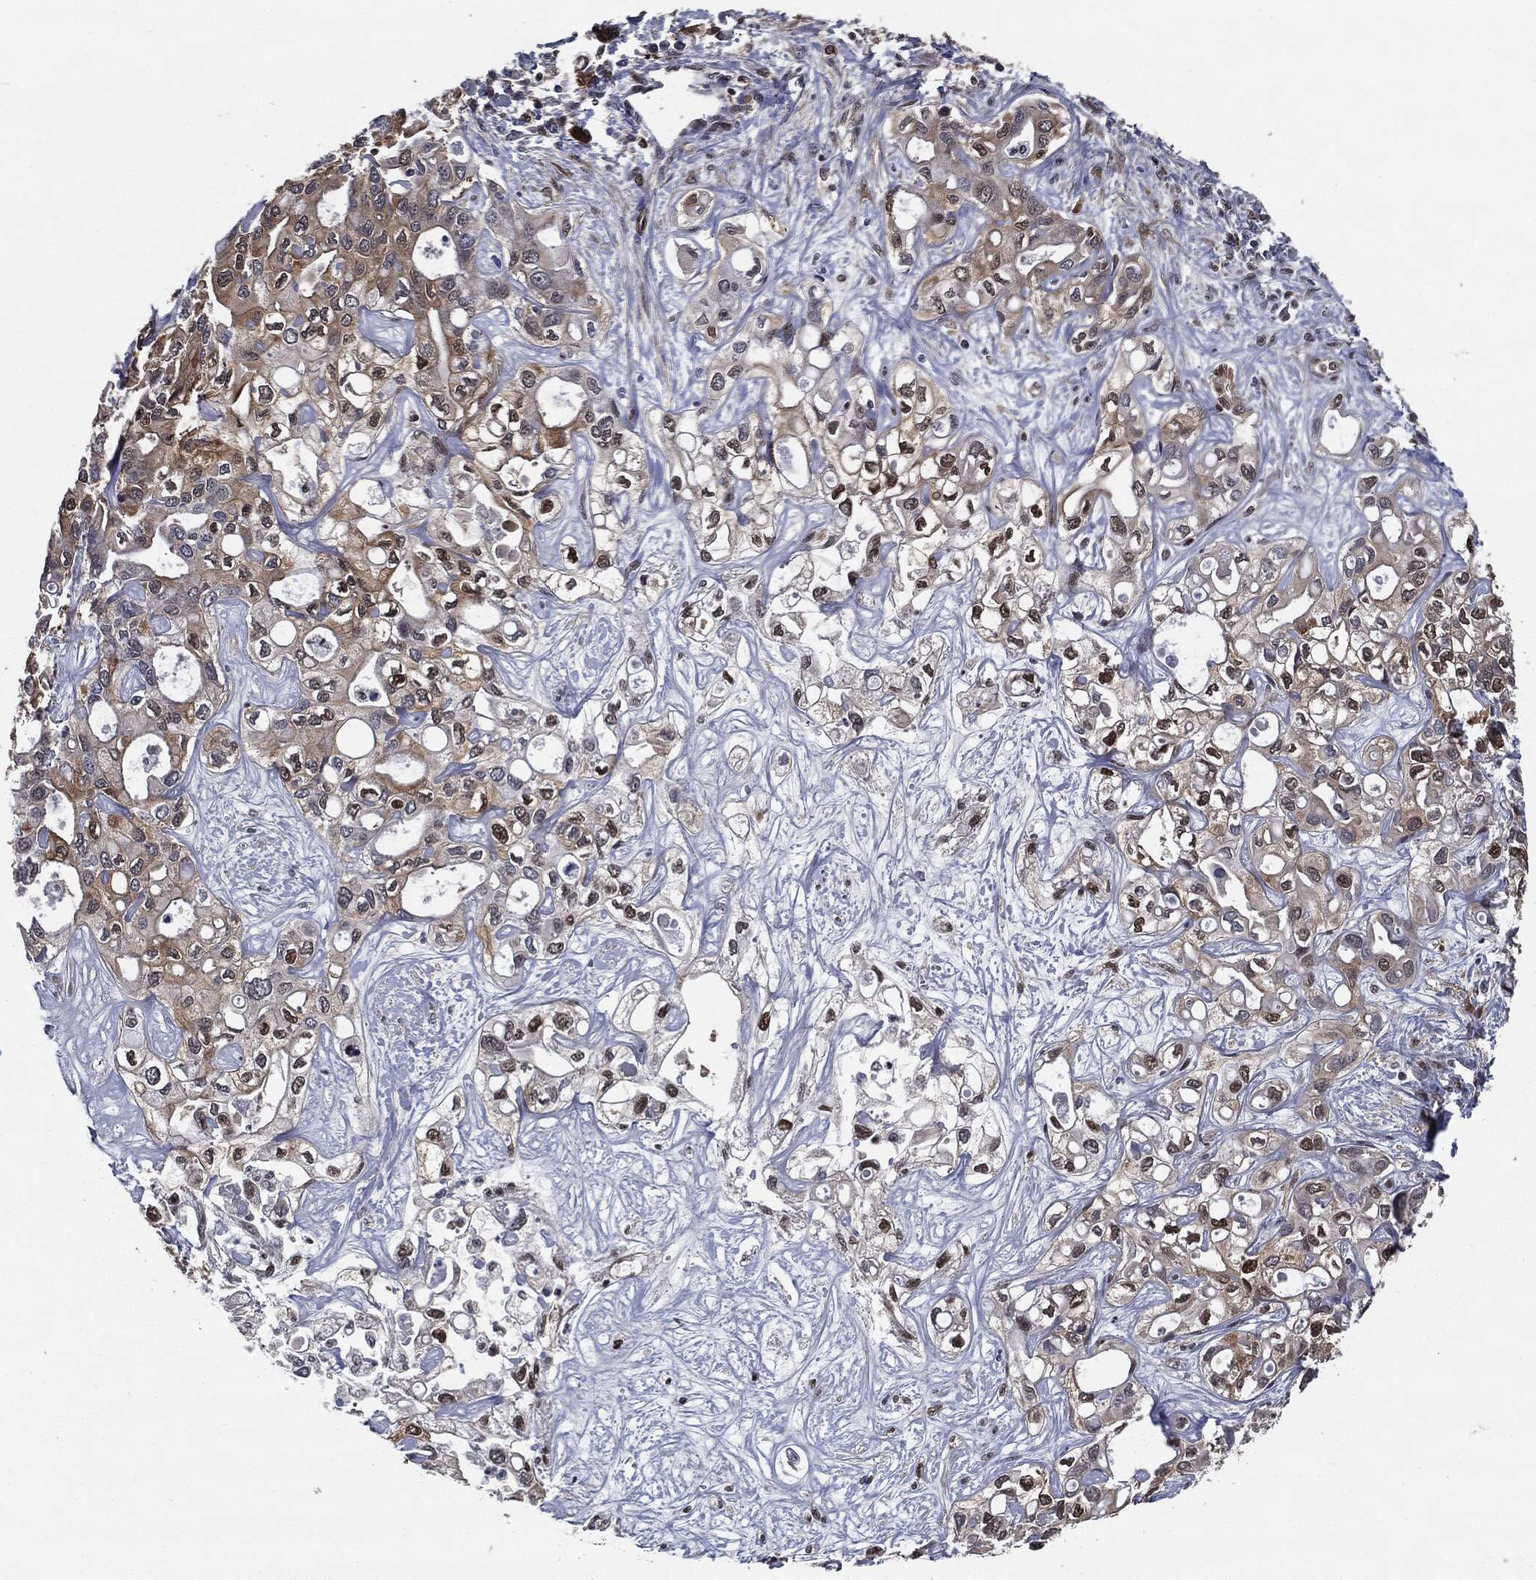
{"staining": {"intensity": "moderate", "quantity": "25%-75%", "location": "cytoplasmic/membranous"}, "tissue": "liver cancer", "cell_type": "Tumor cells", "image_type": "cancer", "snomed": [{"axis": "morphology", "description": "Cholangiocarcinoma"}, {"axis": "topography", "description": "Liver"}], "caption": "Protein expression by IHC shows moderate cytoplasmic/membranous staining in about 25%-75% of tumor cells in liver cancer (cholangiocarcinoma).", "gene": "JUN", "patient": {"sex": "female", "age": 64}}